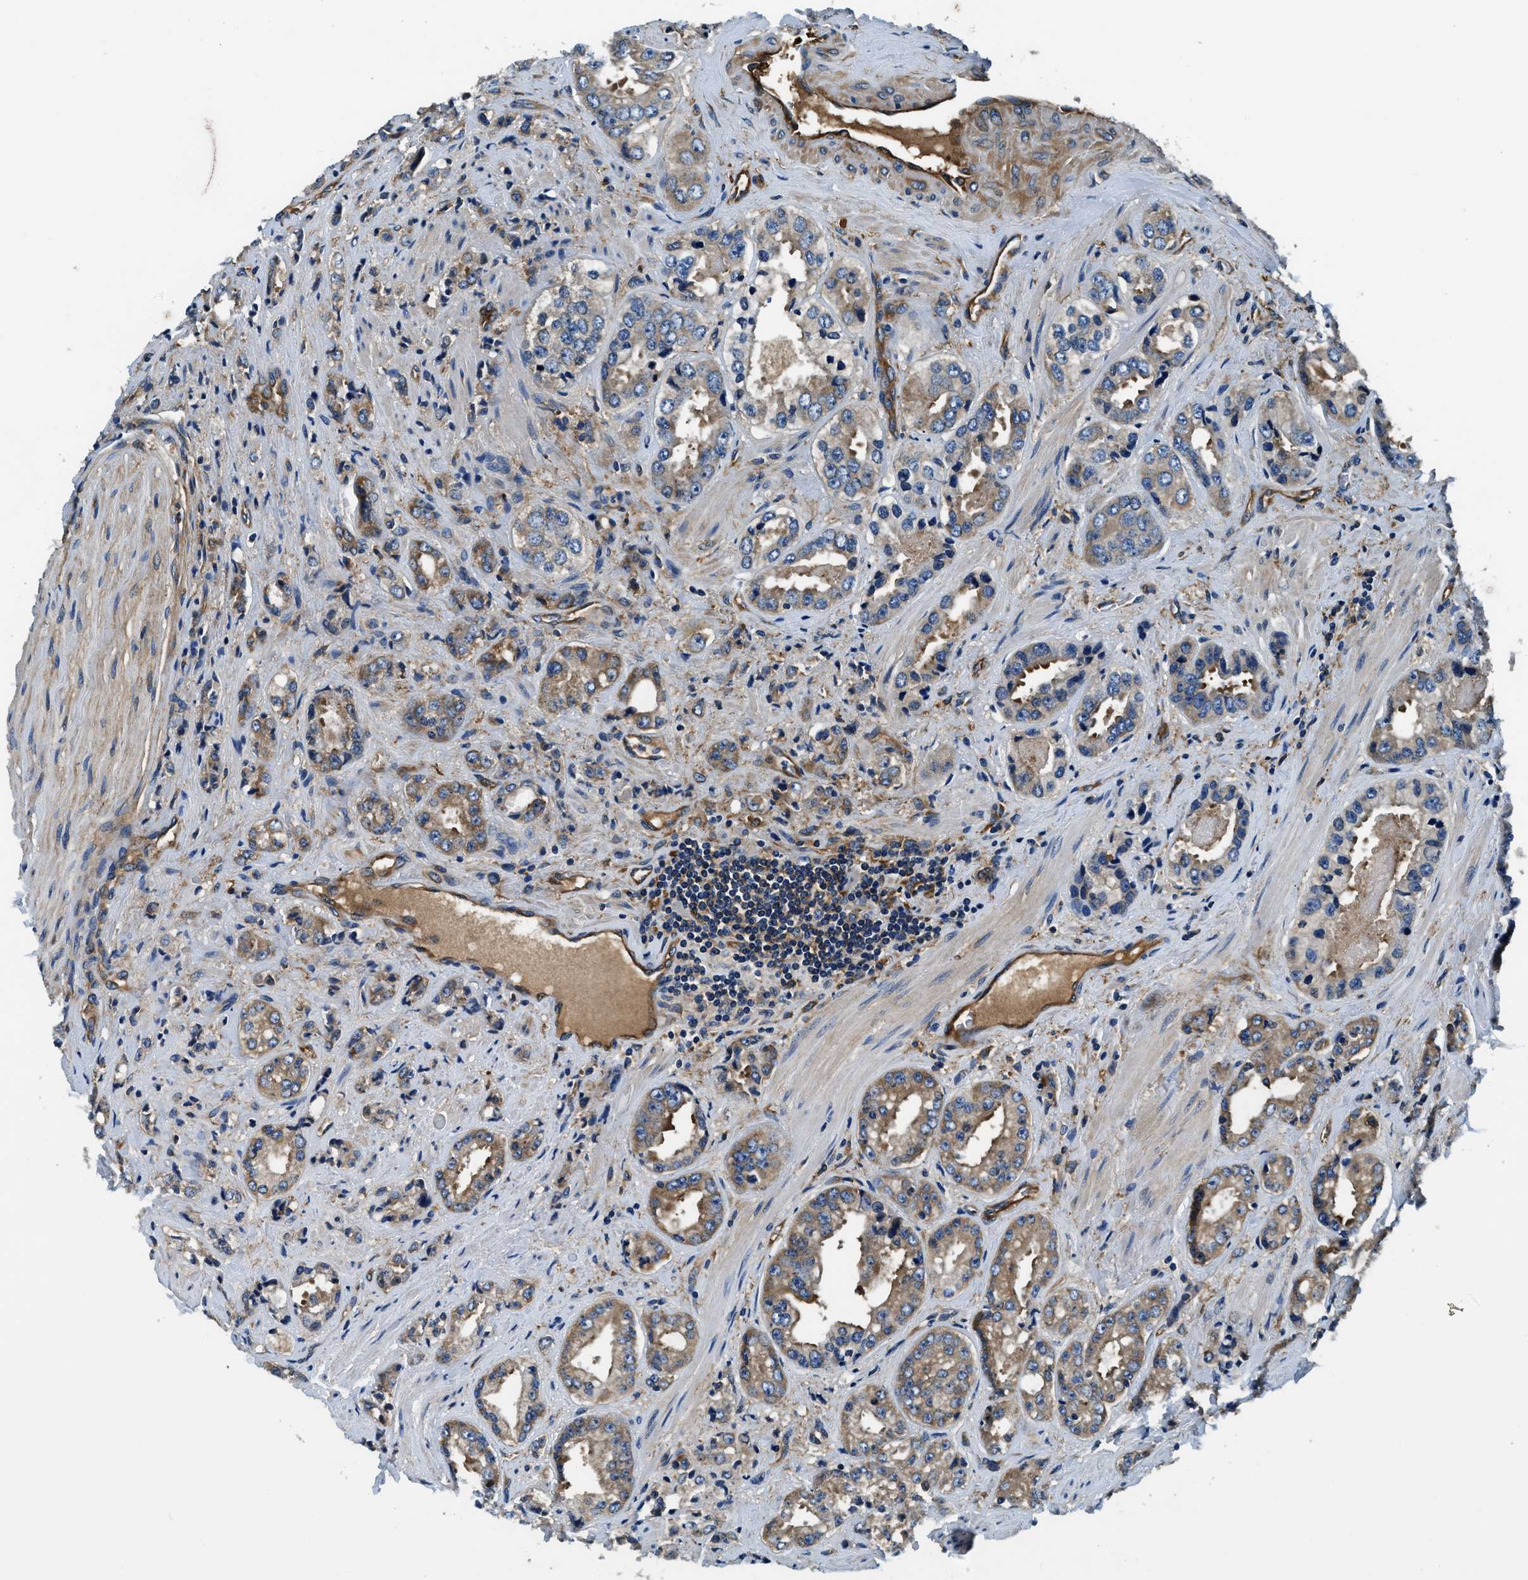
{"staining": {"intensity": "weak", "quantity": "25%-75%", "location": "cytoplasmic/membranous"}, "tissue": "prostate cancer", "cell_type": "Tumor cells", "image_type": "cancer", "snomed": [{"axis": "morphology", "description": "Adenocarcinoma, High grade"}, {"axis": "topography", "description": "Prostate"}], "caption": "Weak cytoplasmic/membranous staining for a protein is seen in about 25%-75% of tumor cells of prostate high-grade adenocarcinoma using immunohistochemistry (IHC).", "gene": "EEA1", "patient": {"sex": "male", "age": 61}}